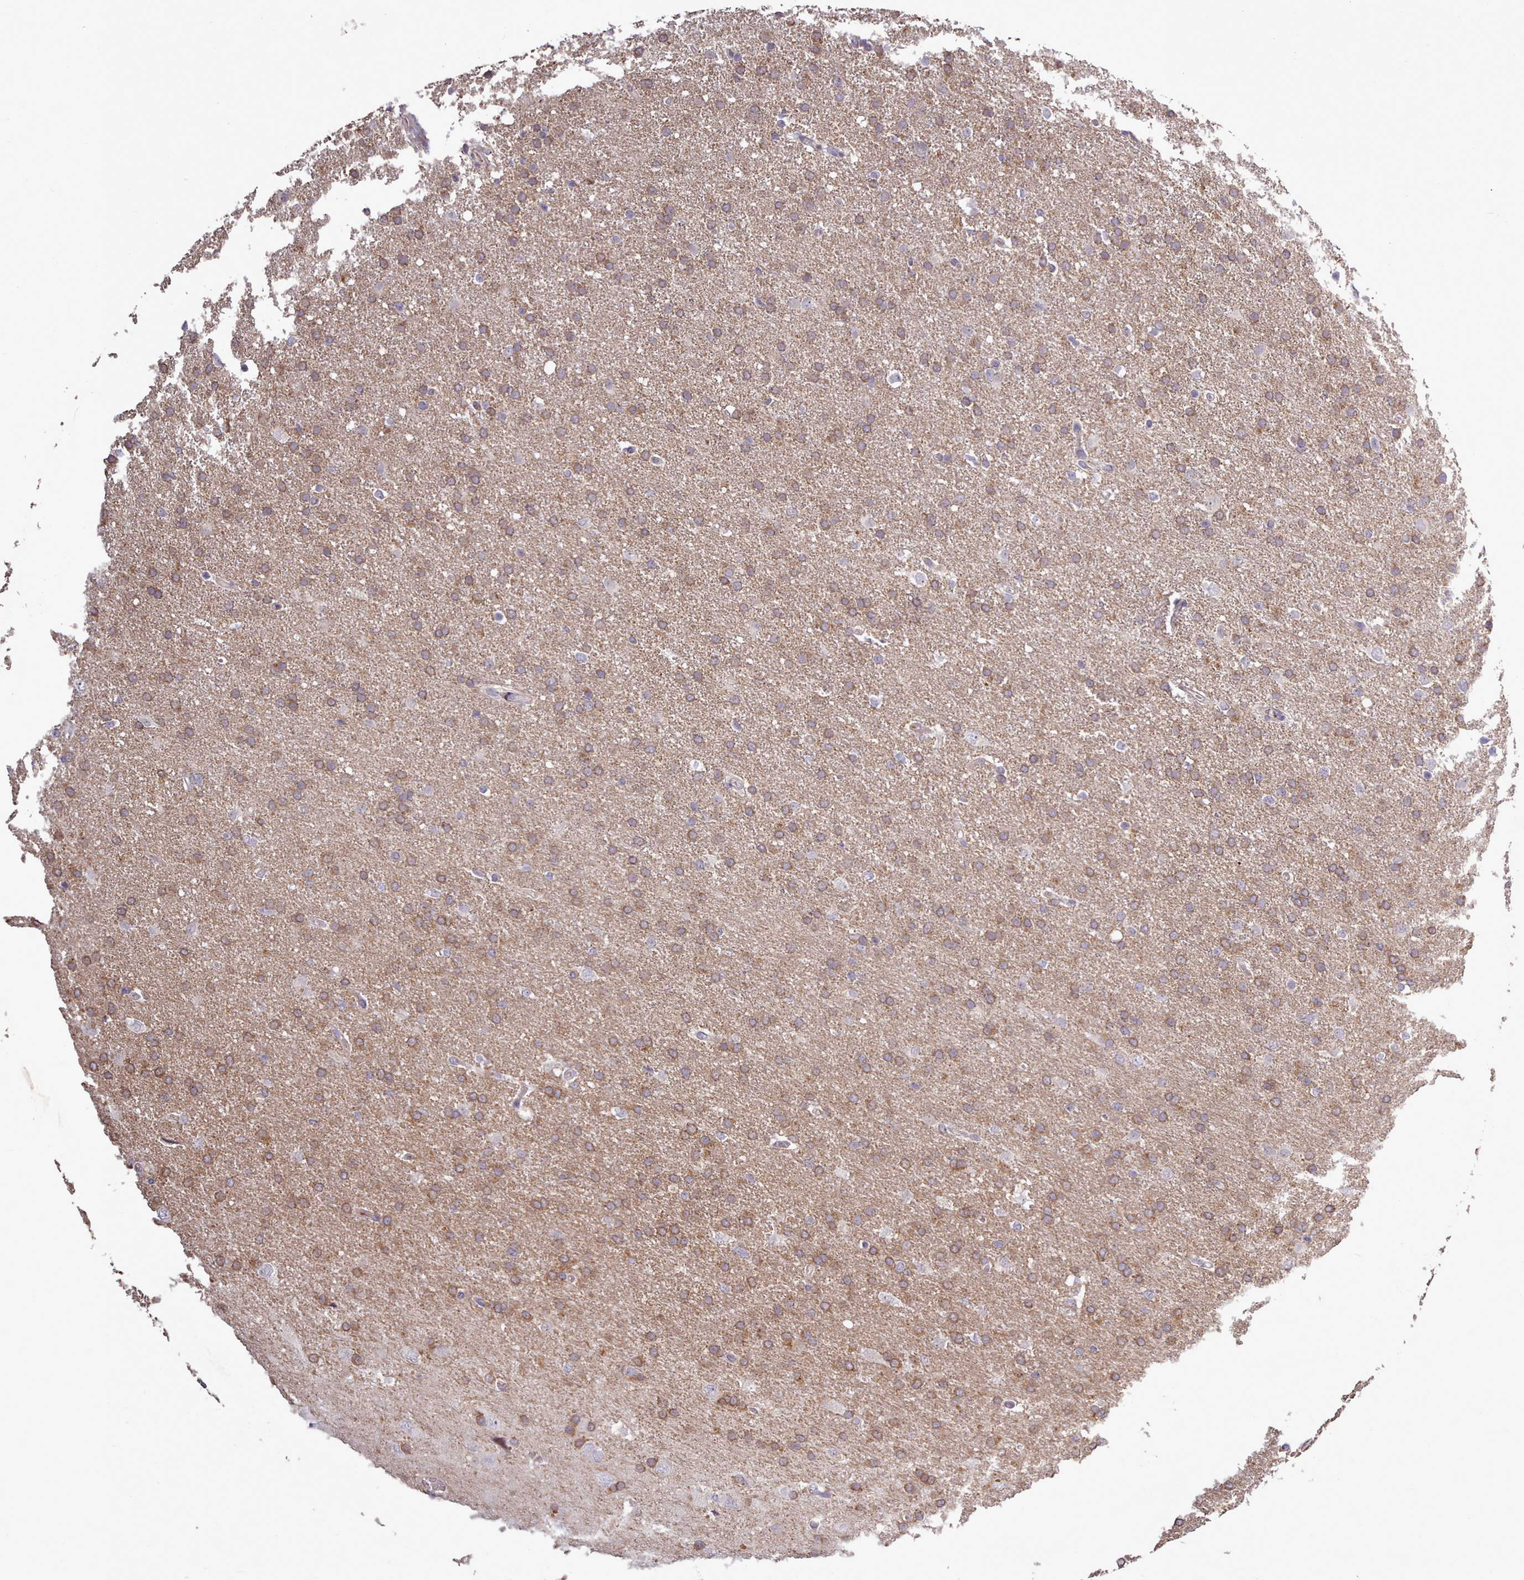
{"staining": {"intensity": "moderate", "quantity": ">75%", "location": "cytoplasmic/membranous"}, "tissue": "glioma", "cell_type": "Tumor cells", "image_type": "cancer", "snomed": [{"axis": "morphology", "description": "Glioma, malignant, High grade"}, {"axis": "topography", "description": "Brain"}], "caption": "This is a micrograph of immunohistochemistry (IHC) staining of malignant glioma (high-grade), which shows moderate expression in the cytoplasmic/membranous of tumor cells.", "gene": "LEFTY2", "patient": {"sex": "male", "age": 72}}